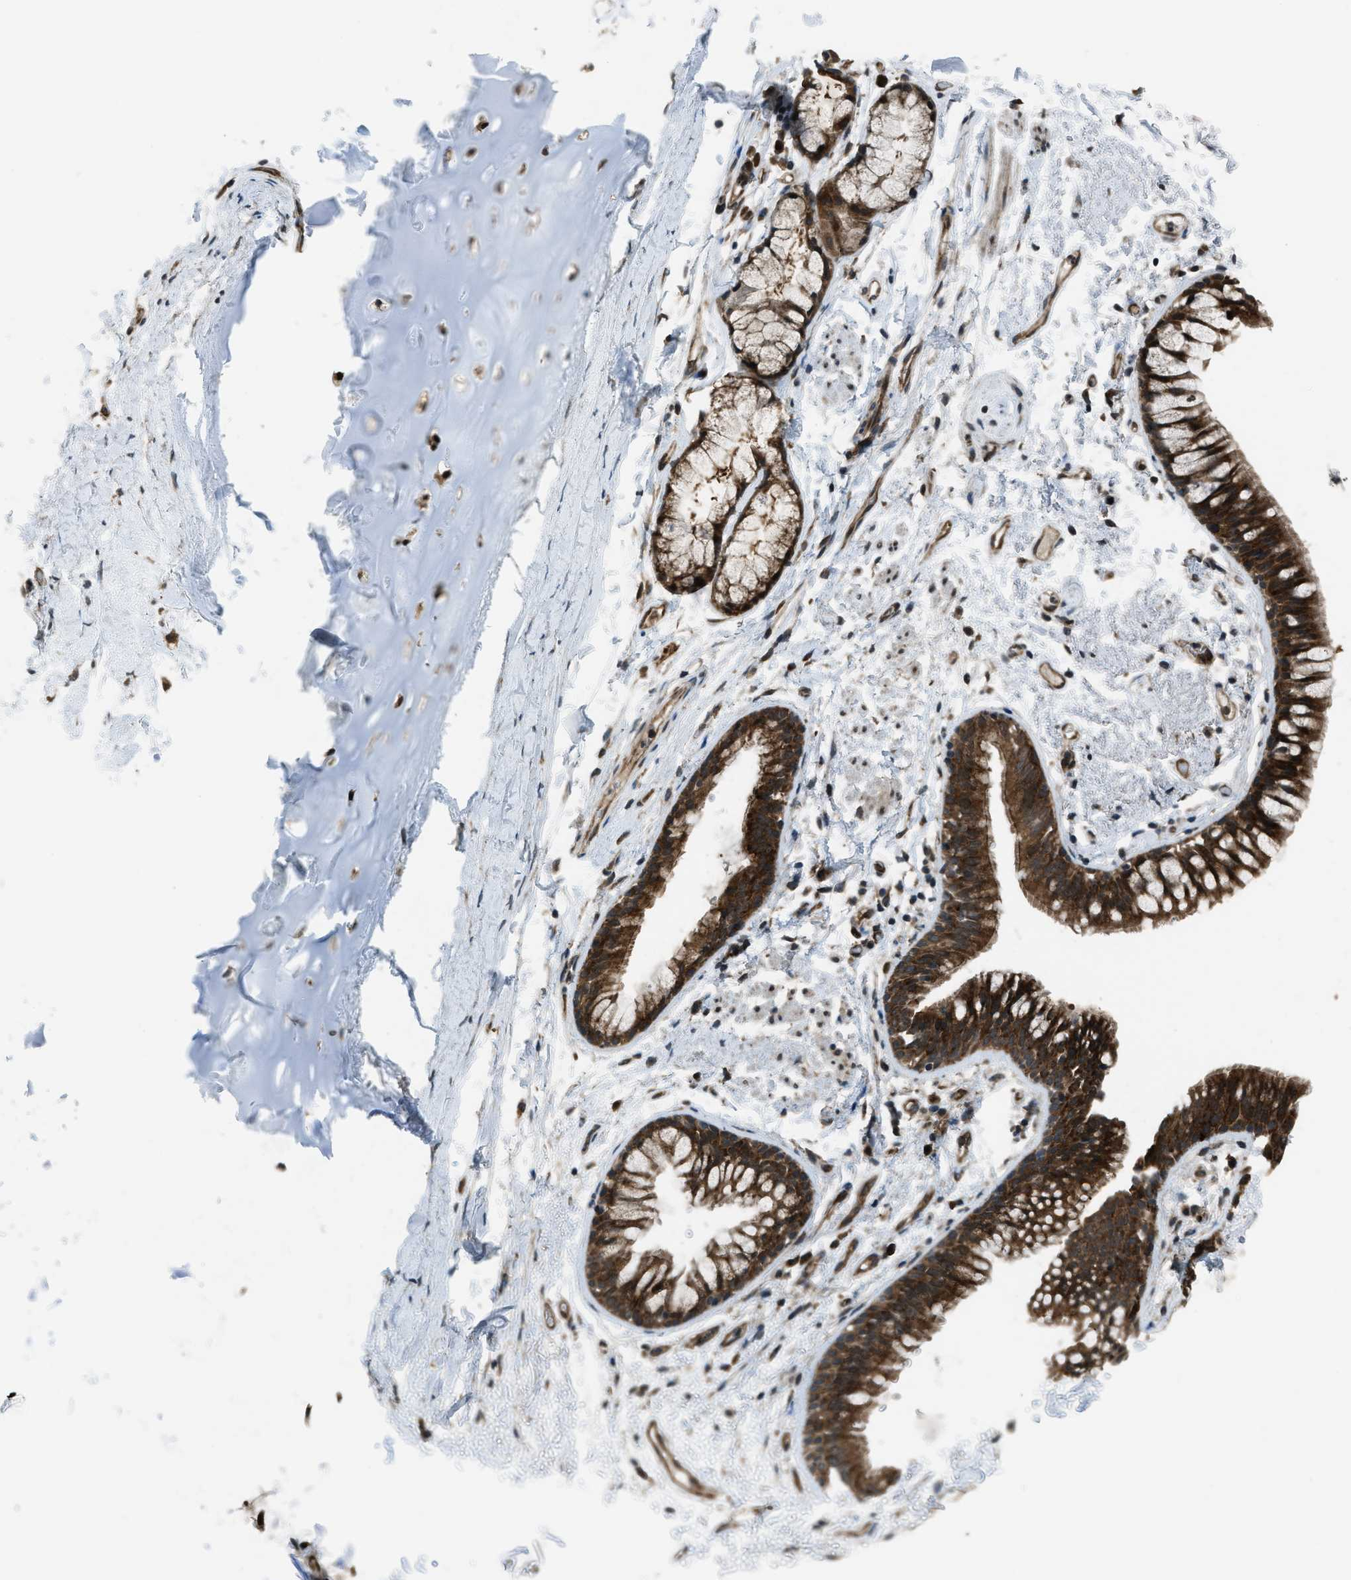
{"staining": {"intensity": "weak", "quantity": ">75%", "location": "cytoplasmic/membranous,nuclear"}, "tissue": "adipose tissue", "cell_type": "Adipocytes", "image_type": "normal", "snomed": [{"axis": "morphology", "description": "Normal tissue, NOS"}, {"axis": "topography", "description": "Cartilage tissue"}, {"axis": "topography", "description": "Bronchus"}], "caption": "Protein expression analysis of unremarkable adipose tissue exhibits weak cytoplasmic/membranous,nuclear positivity in about >75% of adipocytes. (DAB (3,3'-diaminobenzidine) IHC with brightfield microscopy, high magnification).", "gene": "ASAP2", "patient": {"sex": "female", "age": 73}}